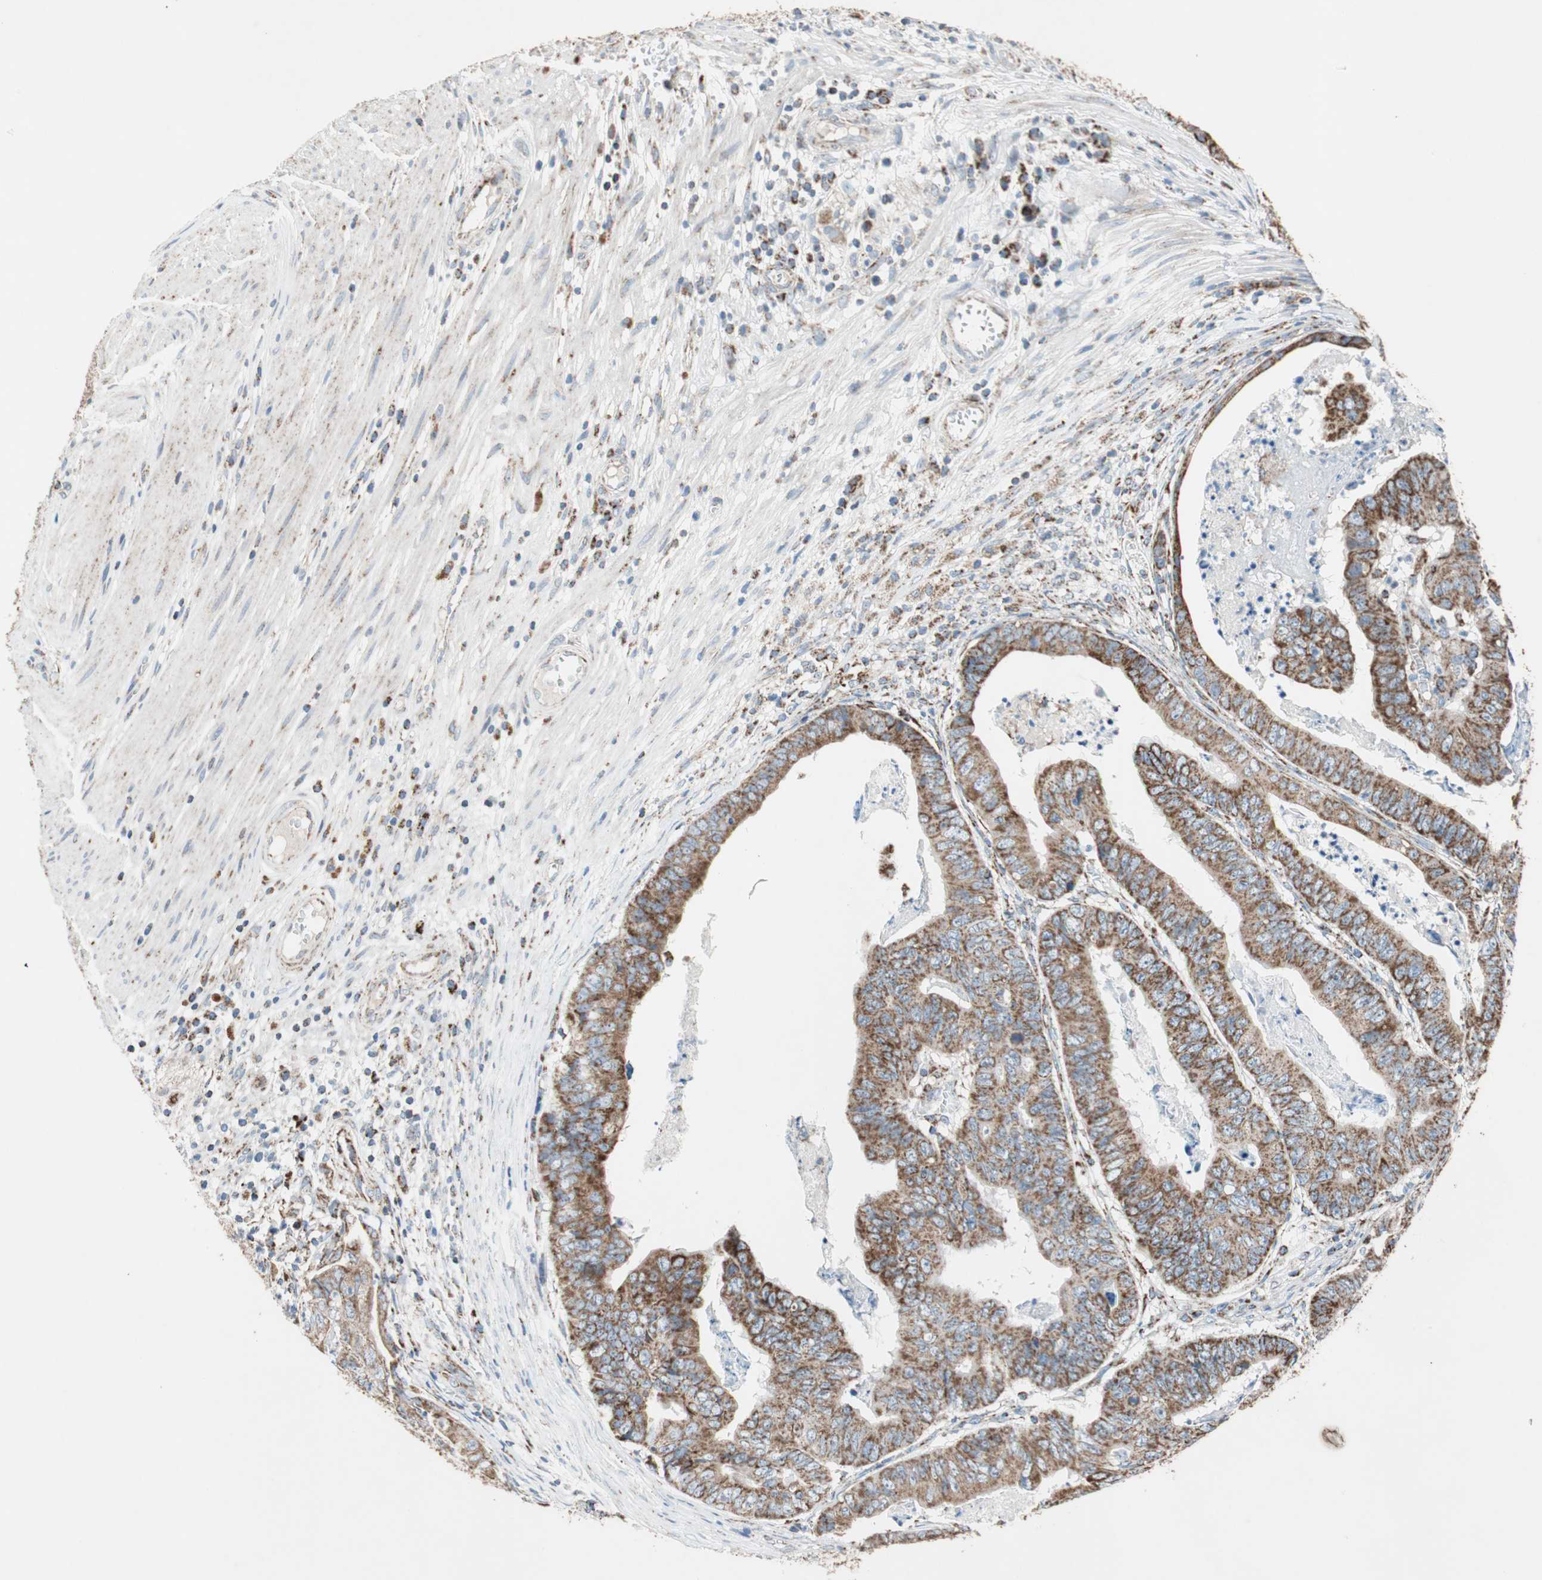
{"staining": {"intensity": "strong", "quantity": ">75%", "location": "cytoplasmic/membranous"}, "tissue": "stomach cancer", "cell_type": "Tumor cells", "image_type": "cancer", "snomed": [{"axis": "morphology", "description": "Adenocarcinoma, NOS"}, {"axis": "topography", "description": "Stomach, lower"}], "caption": "The image displays staining of adenocarcinoma (stomach), revealing strong cytoplasmic/membranous protein staining (brown color) within tumor cells. (brown staining indicates protein expression, while blue staining denotes nuclei).", "gene": "PCSK4", "patient": {"sex": "male", "age": 77}}